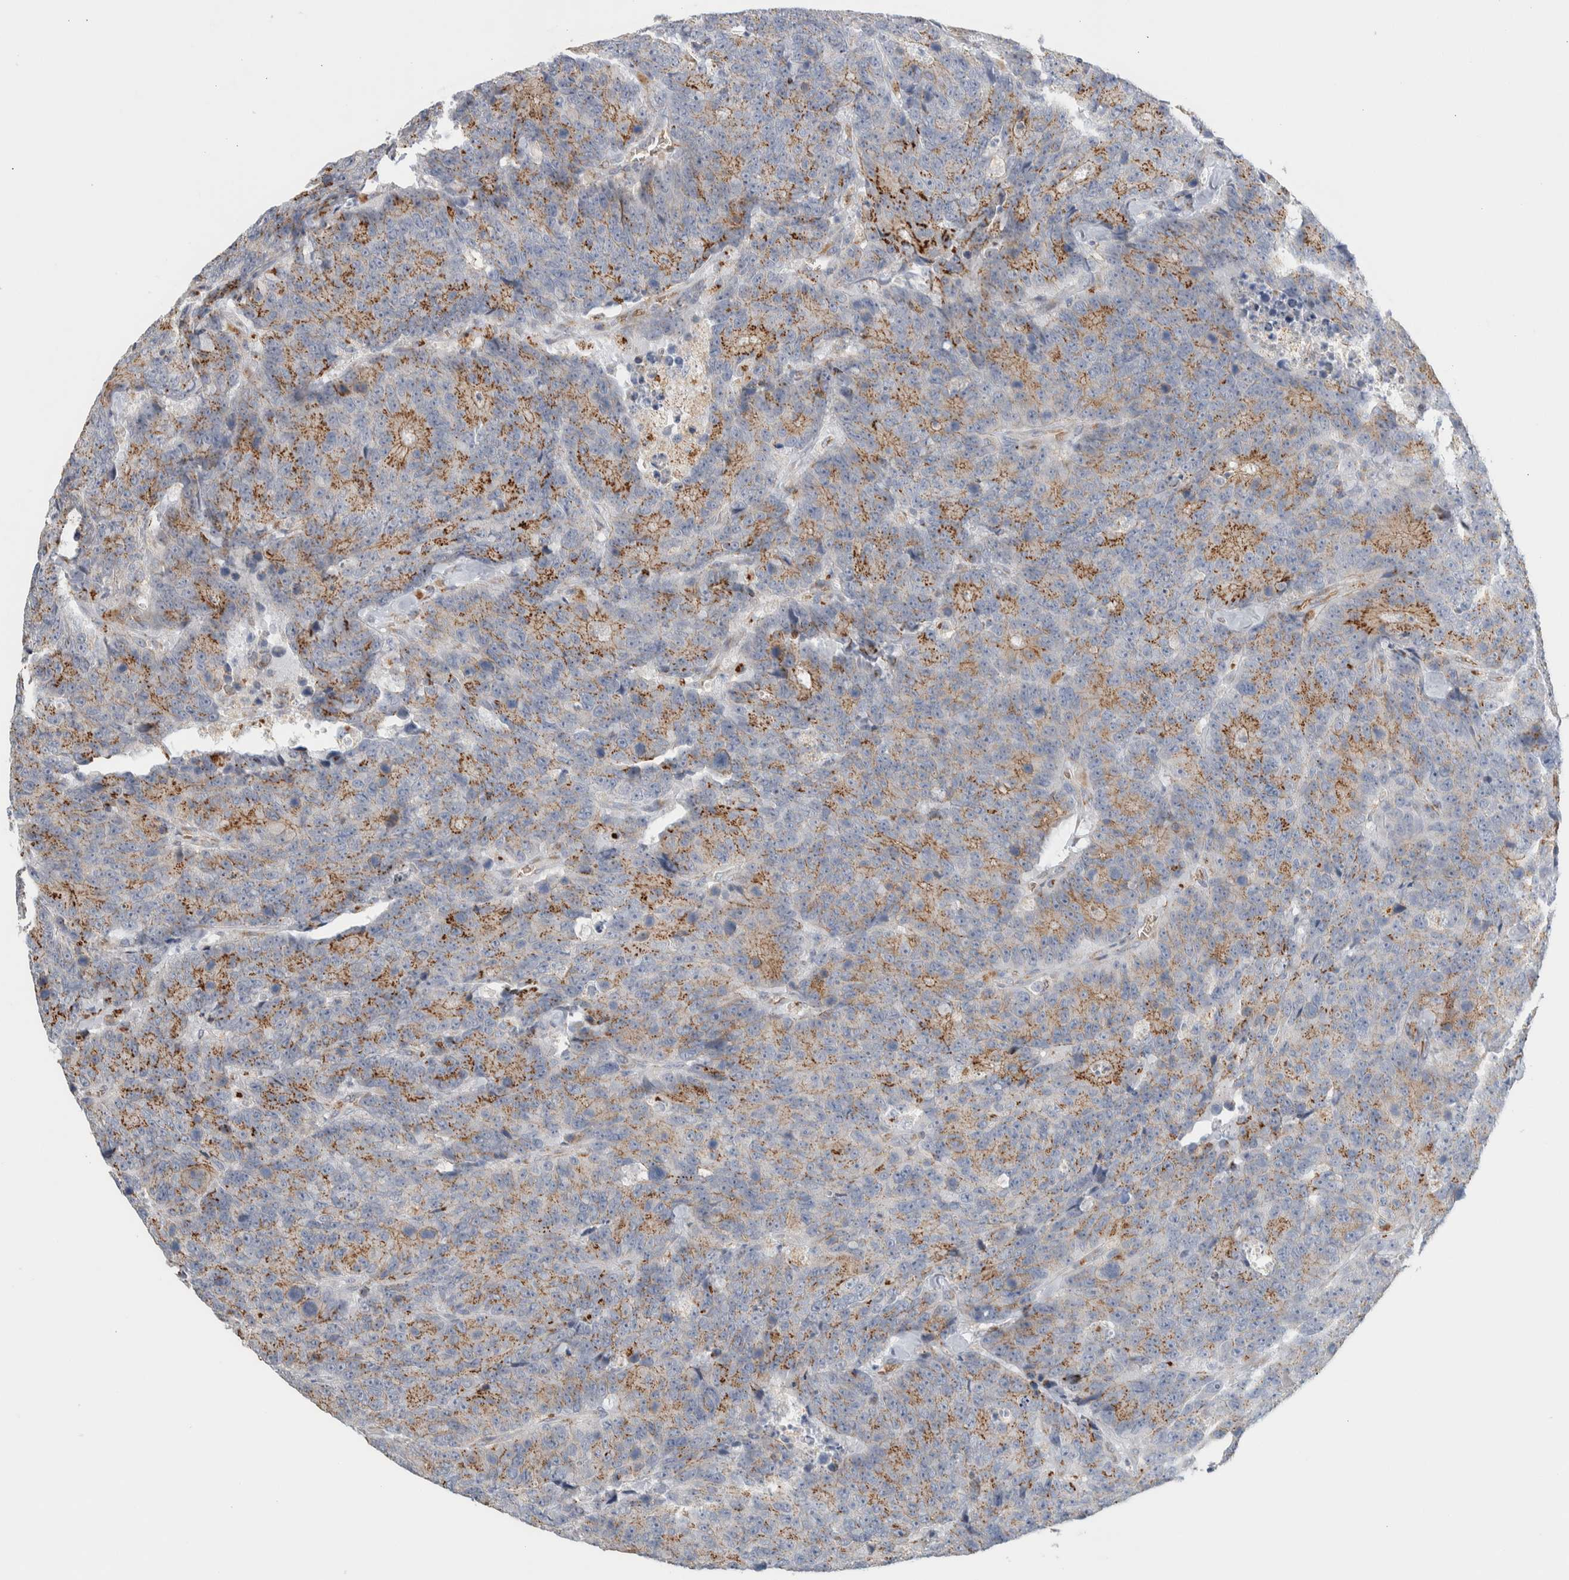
{"staining": {"intensity": "moderate", "quantity": "25%-75%", "location": "cytoplasmic/membranous"}, "tissue": "colorectal cancer", "cell_type": "Tumor cells", "image_type": "cancer", "snomed": [{"axis": "morphology", "description": "Adenocarcinoma, NOS"}, {"axis": "topography", "description": "Colon"}], "caption": "Human adenocarcinoma (colorectal) stained with a protein marker demonstrates moderate staining in tumor cells.", "gene": "SLC38A10", "patient": {"sex": "female", "age": 86}}